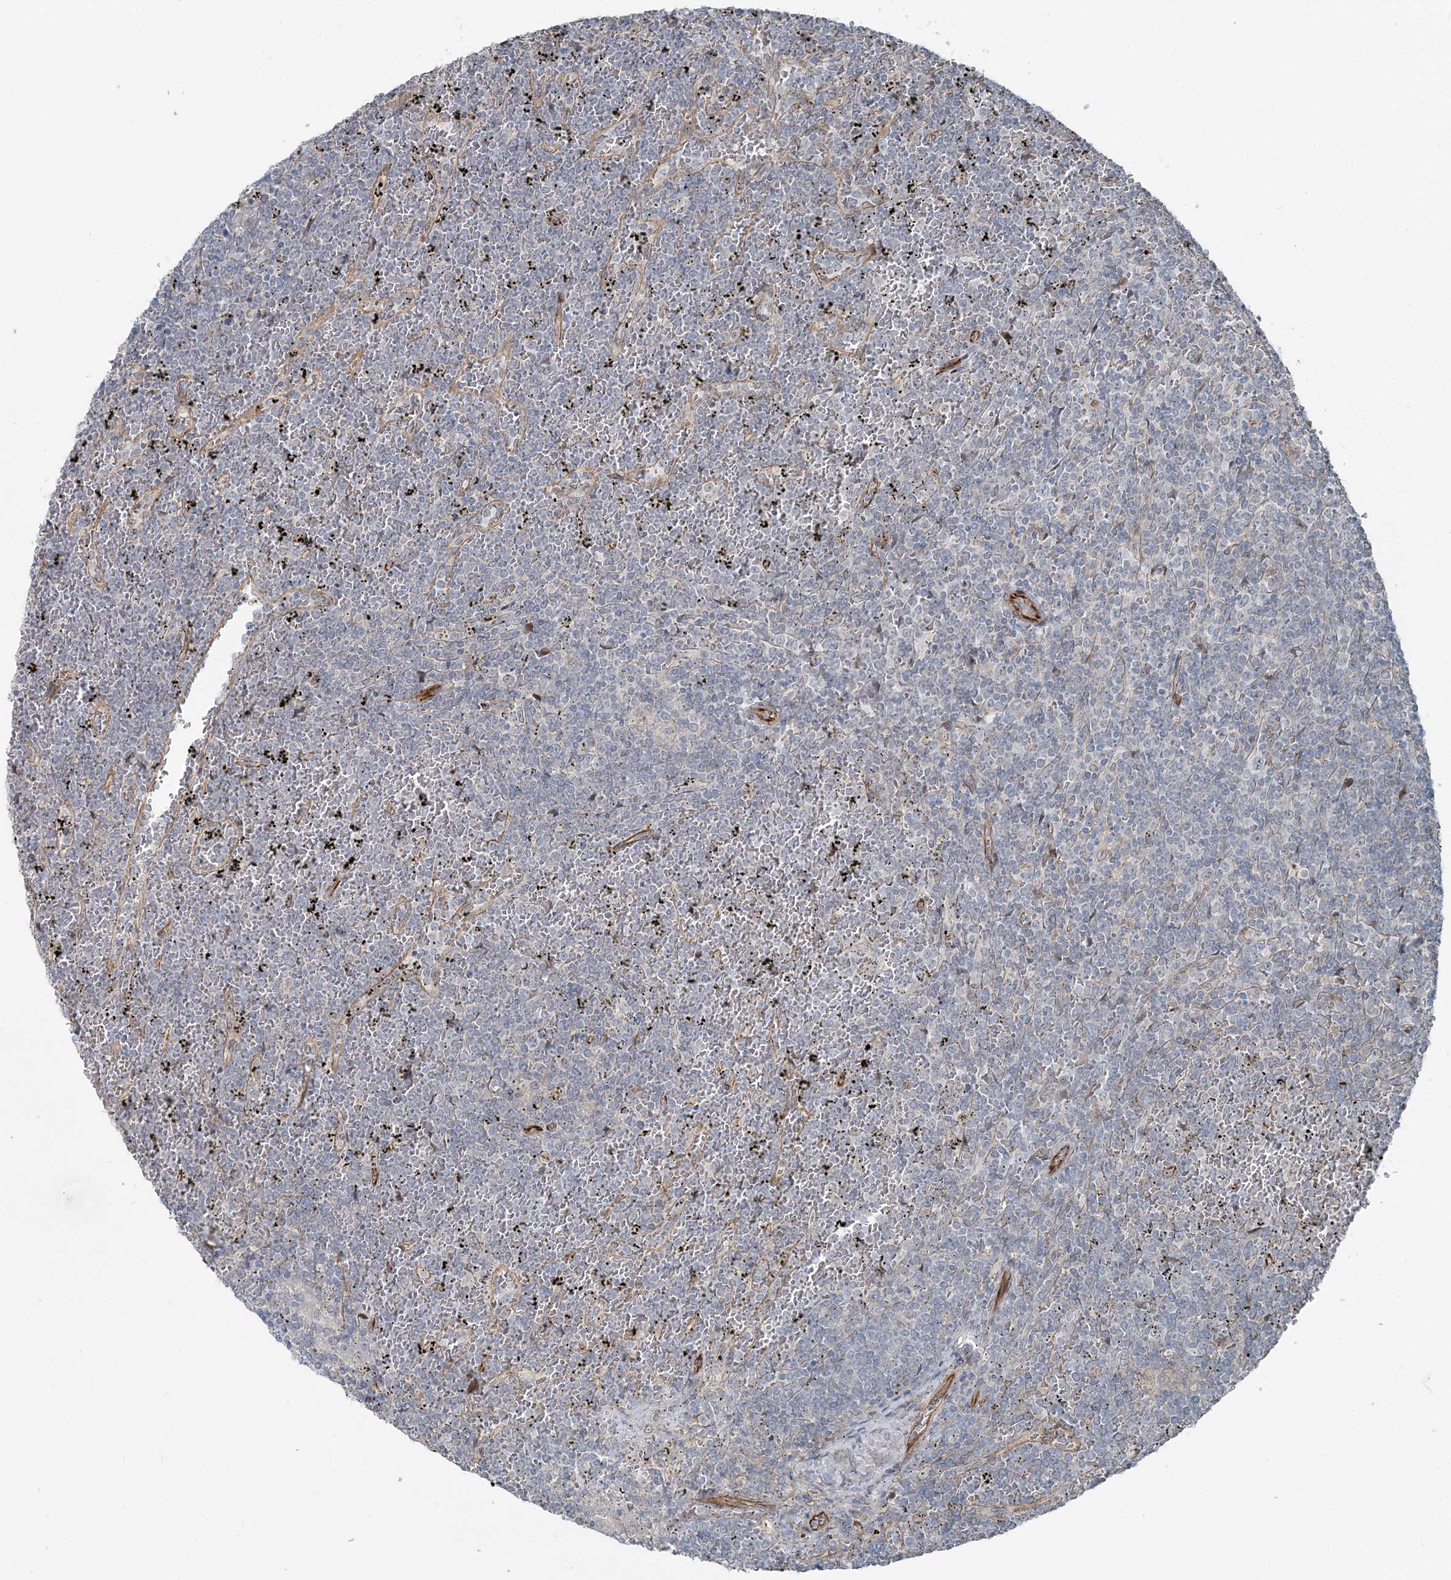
{"staining": {"intensity": "negative", "quantity": "none", "location": "none"}, "tissue": "lymphoma", "cell_type": "Tumor cells", "image_type": "cancer", "snomed": [{"axis": "morphology", "description": "Malignant lymphoma, non-Hodgkin's type, Low grade"}, {"axis": "topography", "description": "Spleen"}], "caption": "This is an IHC photomicrograph of human malignant lymphoma, non-Hodgkin's type (low-grade). There is no expression in tumor cells.", "gene": "FBXL17", "patient": {"sex": "female", "age": 19}}